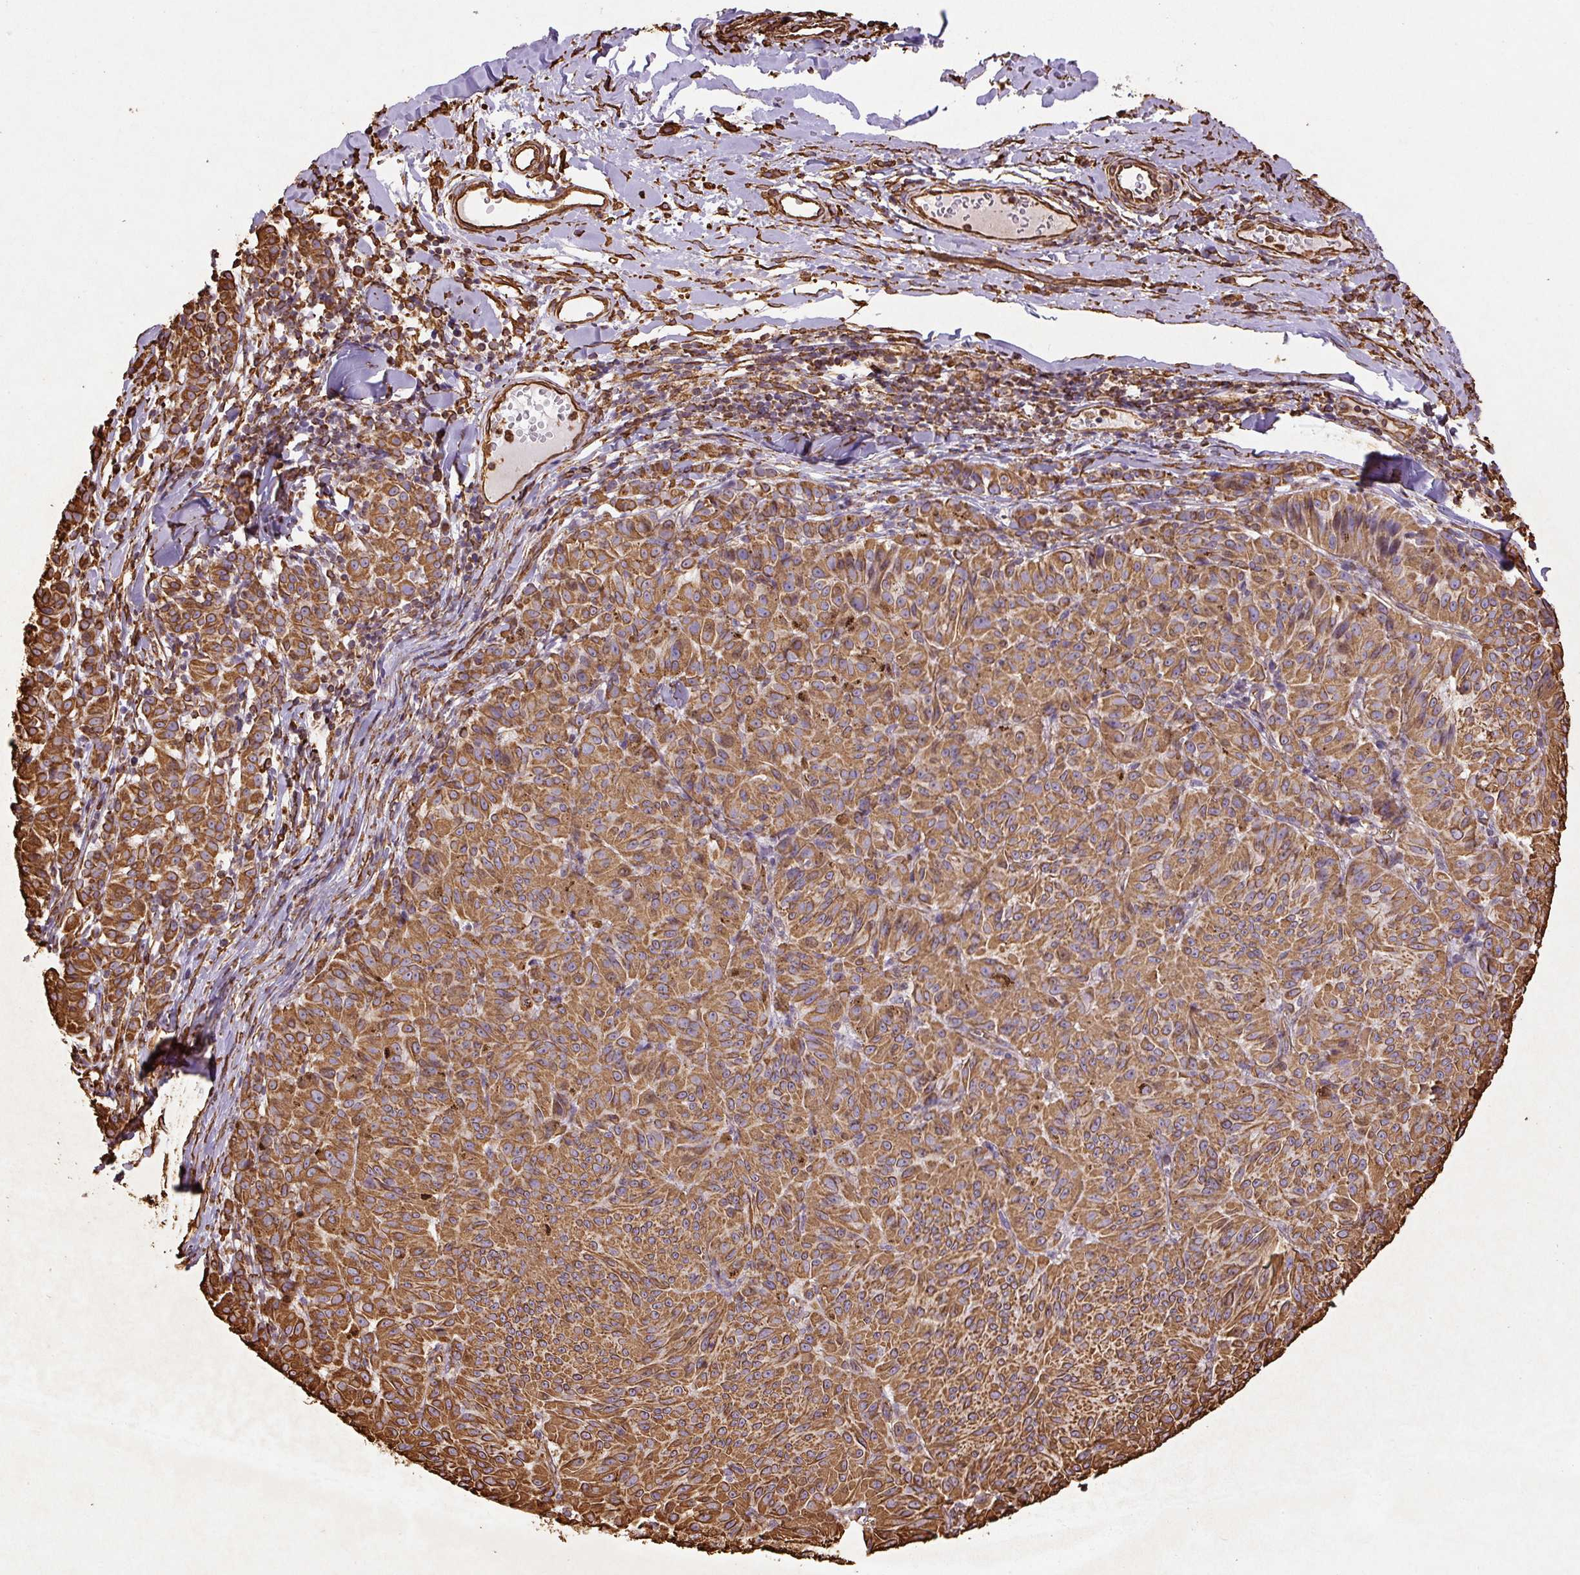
{"staining": {"intensity": "strong", "quantity": ">75%", "location": "cytoplasmic/membranous"}, "tissue": "melanoma", "cell_type": "Tumor cells", "image_type": "cancer", "snomed": [{"axis": "morphology", "description": "Malignant melanoma, NOS"}, {"axis": "topography", "description": "Skin"}], "caption": "Immunohistochemical staining of human melanoma shows high levels of strong cytoplasmic/membranous expression in about >75% of tumor cells.", "gene": "VIM", "patient": {"sex": "female", "age": 72}}